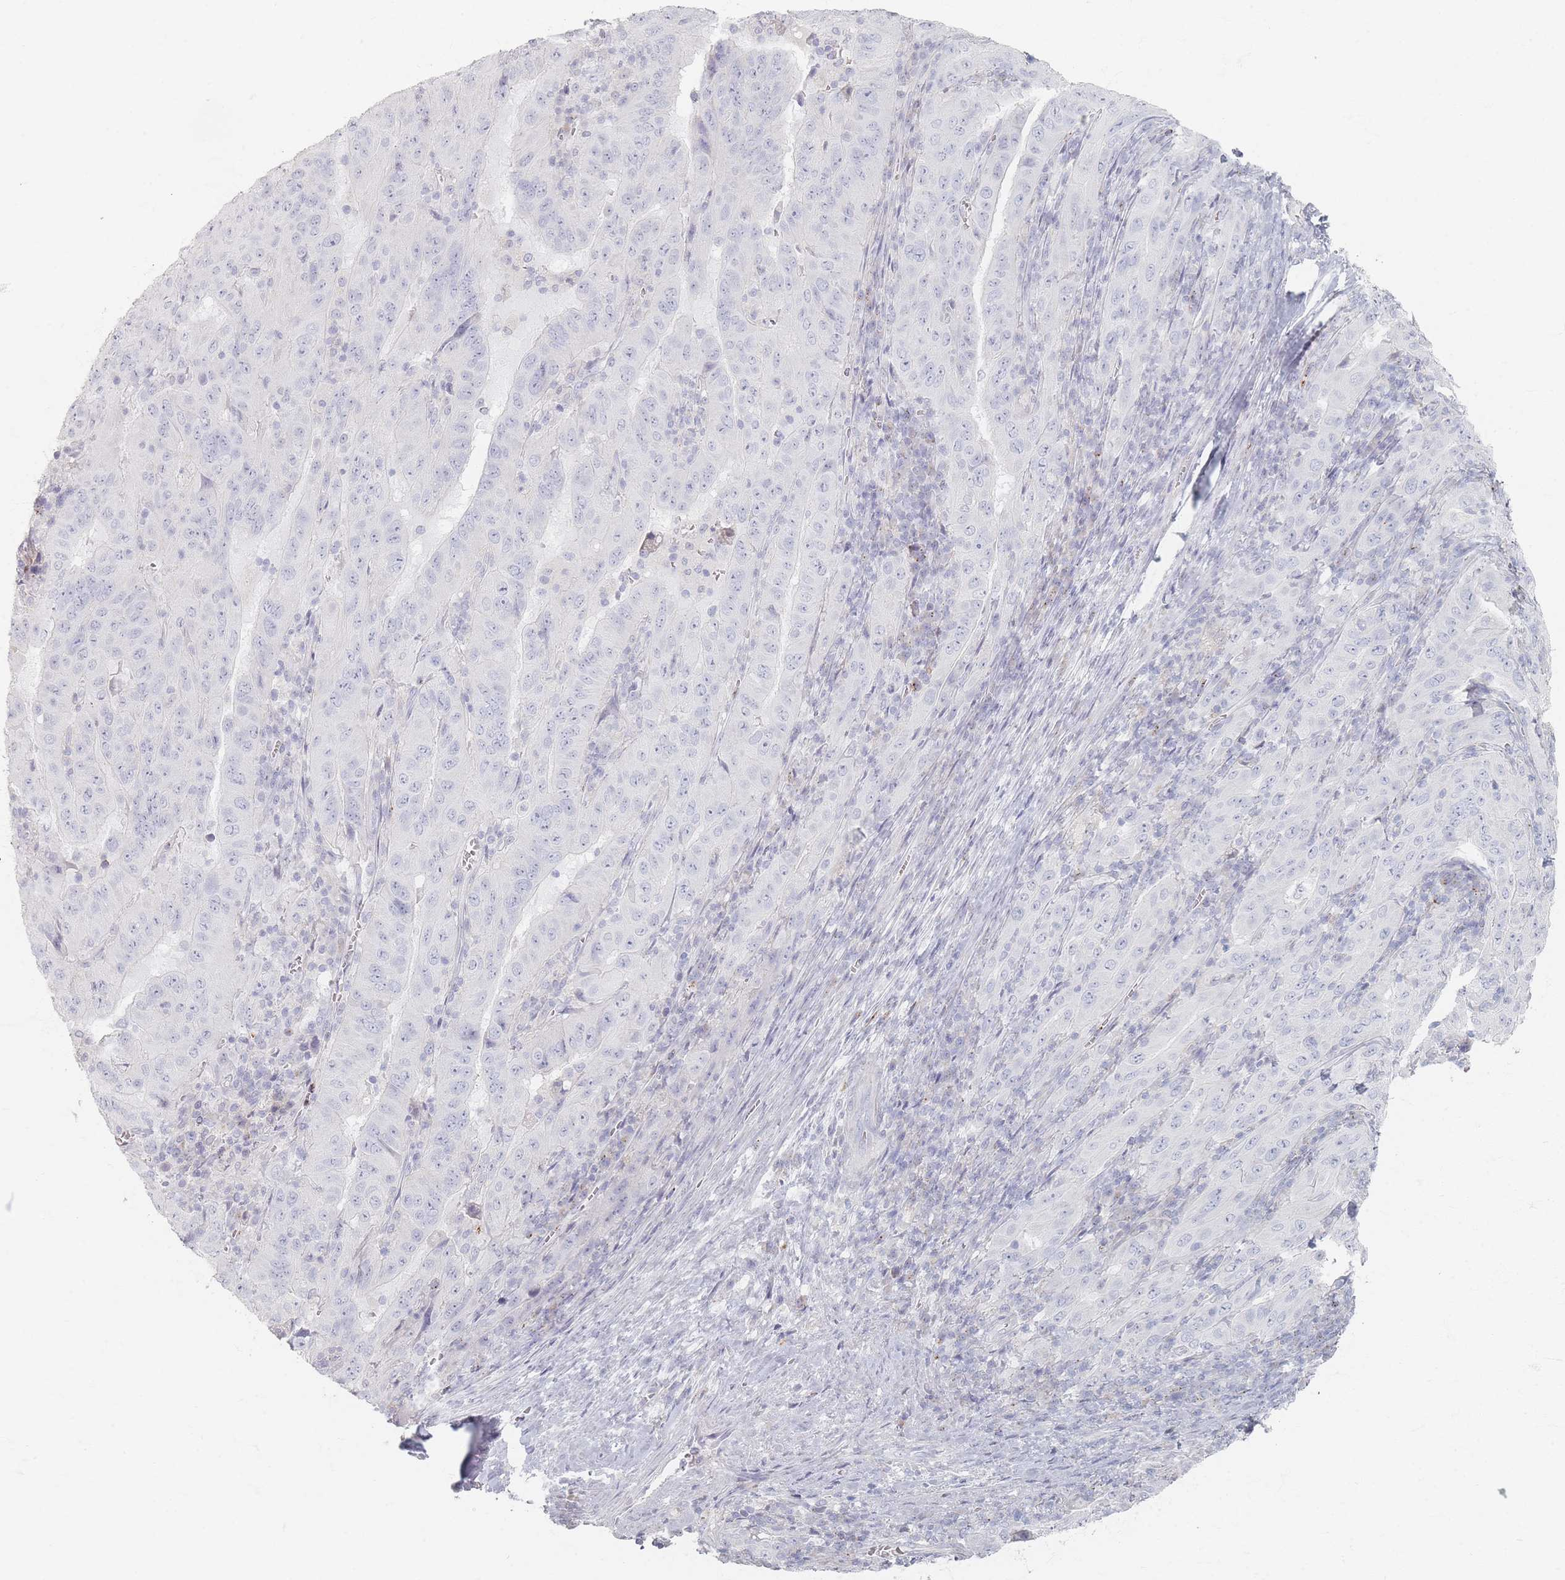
{"staining": {"intensity": "negative", "quantity": "none", "location": "none"}, "tissue": "pancreatic cancer", "cell_type": "Tumor cells", "image_type": "cancer", "snomed": [{"axis": "morphology", "description": "Adenocarcinoma, NOS"}, {"axis": "topography", "description": "Pancreas"}], "caption": "Pancreatic cancer was stained to show a protein in brown. There is no significant staining in tumor cells. (DAB immunohistochemistry, high magnification).", "gene": "SLC2A11", "patient": {"sex": "male", "age": 63}}